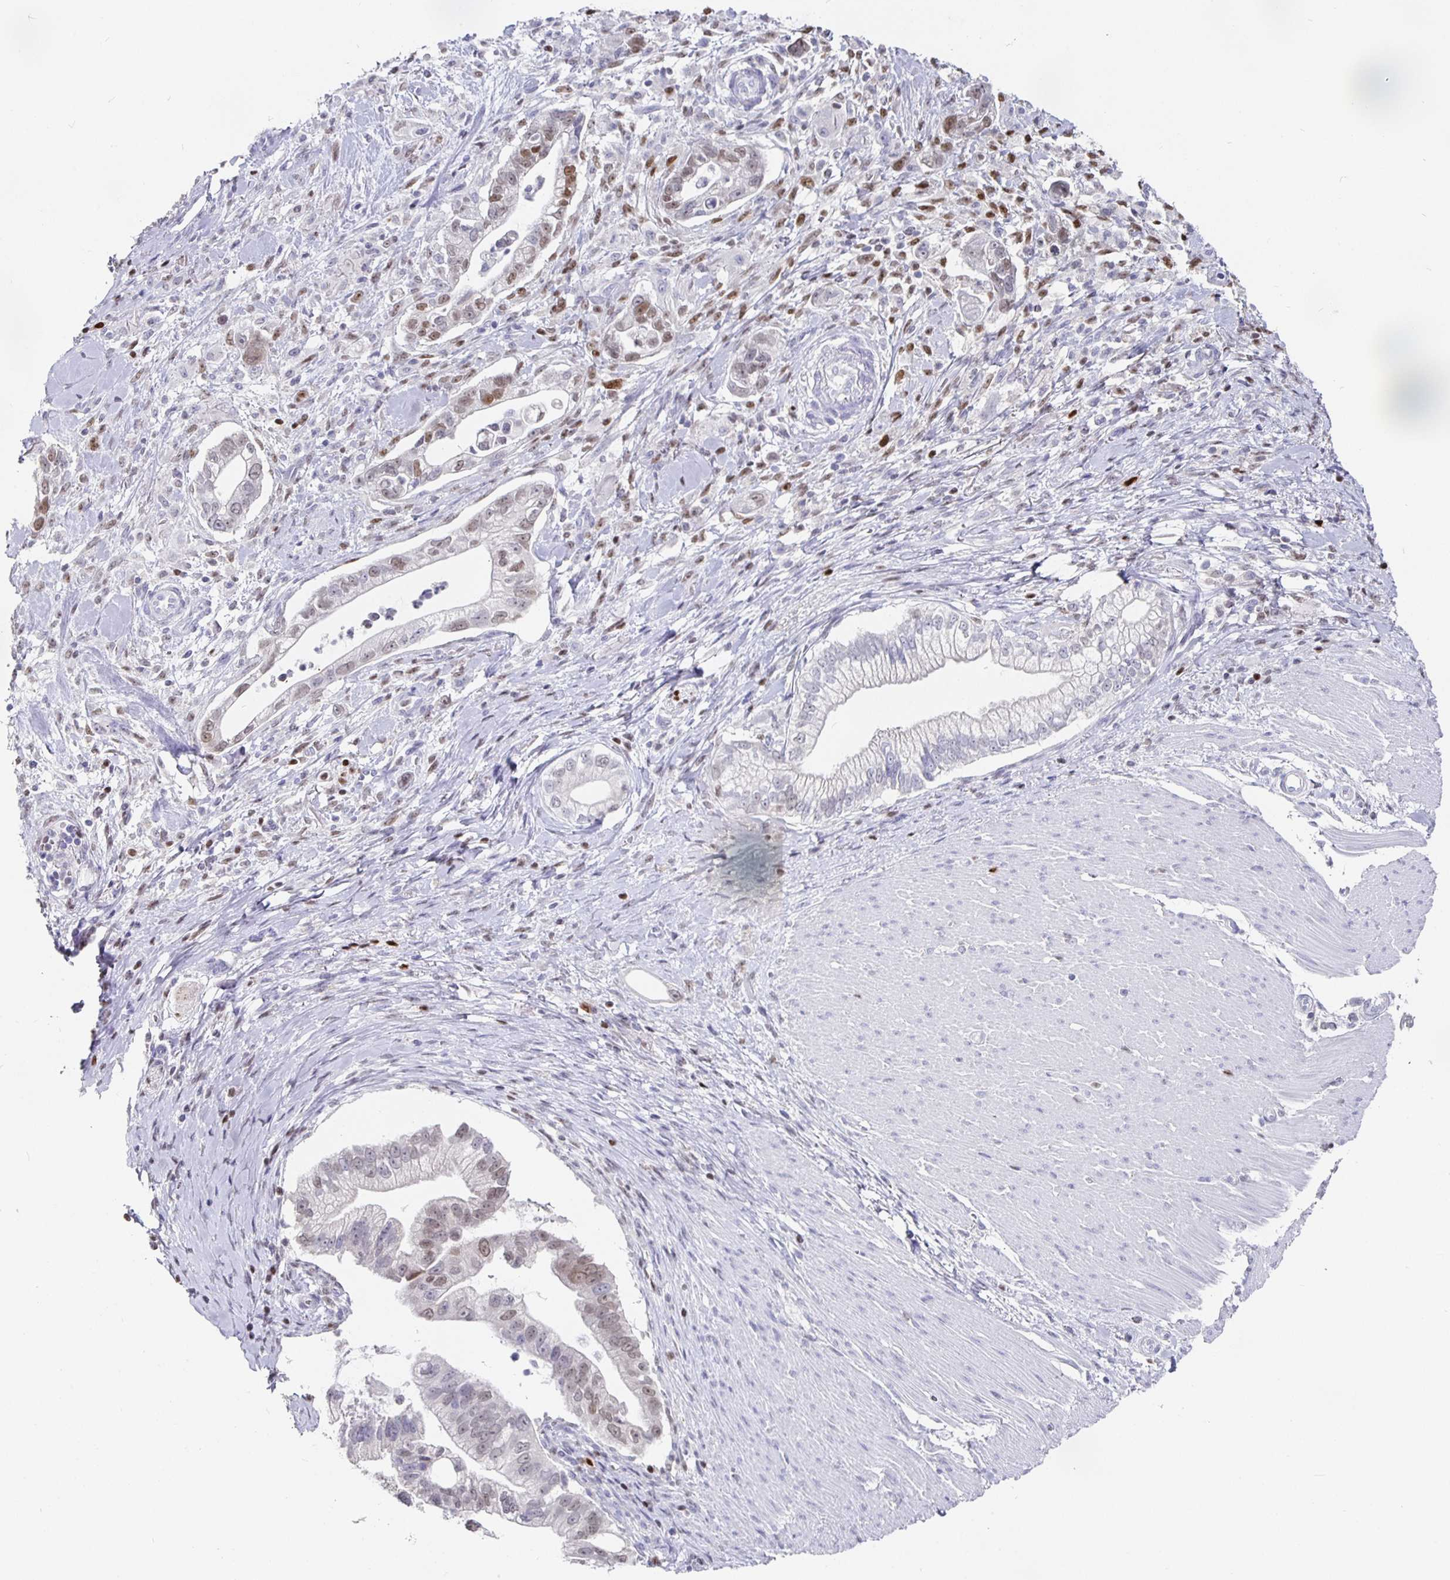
{"staining": {"intensity": "weak", "quantity": "<25%", "location": "nuclear"}, "tissue": "pancreatic cancer", "cell_type": "Tumor cells", "image_type": "cancer", "snomed": [{"axis": "morphology", "description": "Adenocarcinoma, NOS"}, {"axis": "topography", "description": "Pancreas"}], "caption": "An immunohistochemistry histopathology image of pancreatic cancer (adenocarcinoma) is shown. There is no staining in tumor cells of pancreatic cancer (adenocarcinoma). (DAB (3,3'-diaminobenzidine) IHC with hematoxylin counter stain).", "gene": "RUNX2", "patient": {"sex": "male", "age": 70}}